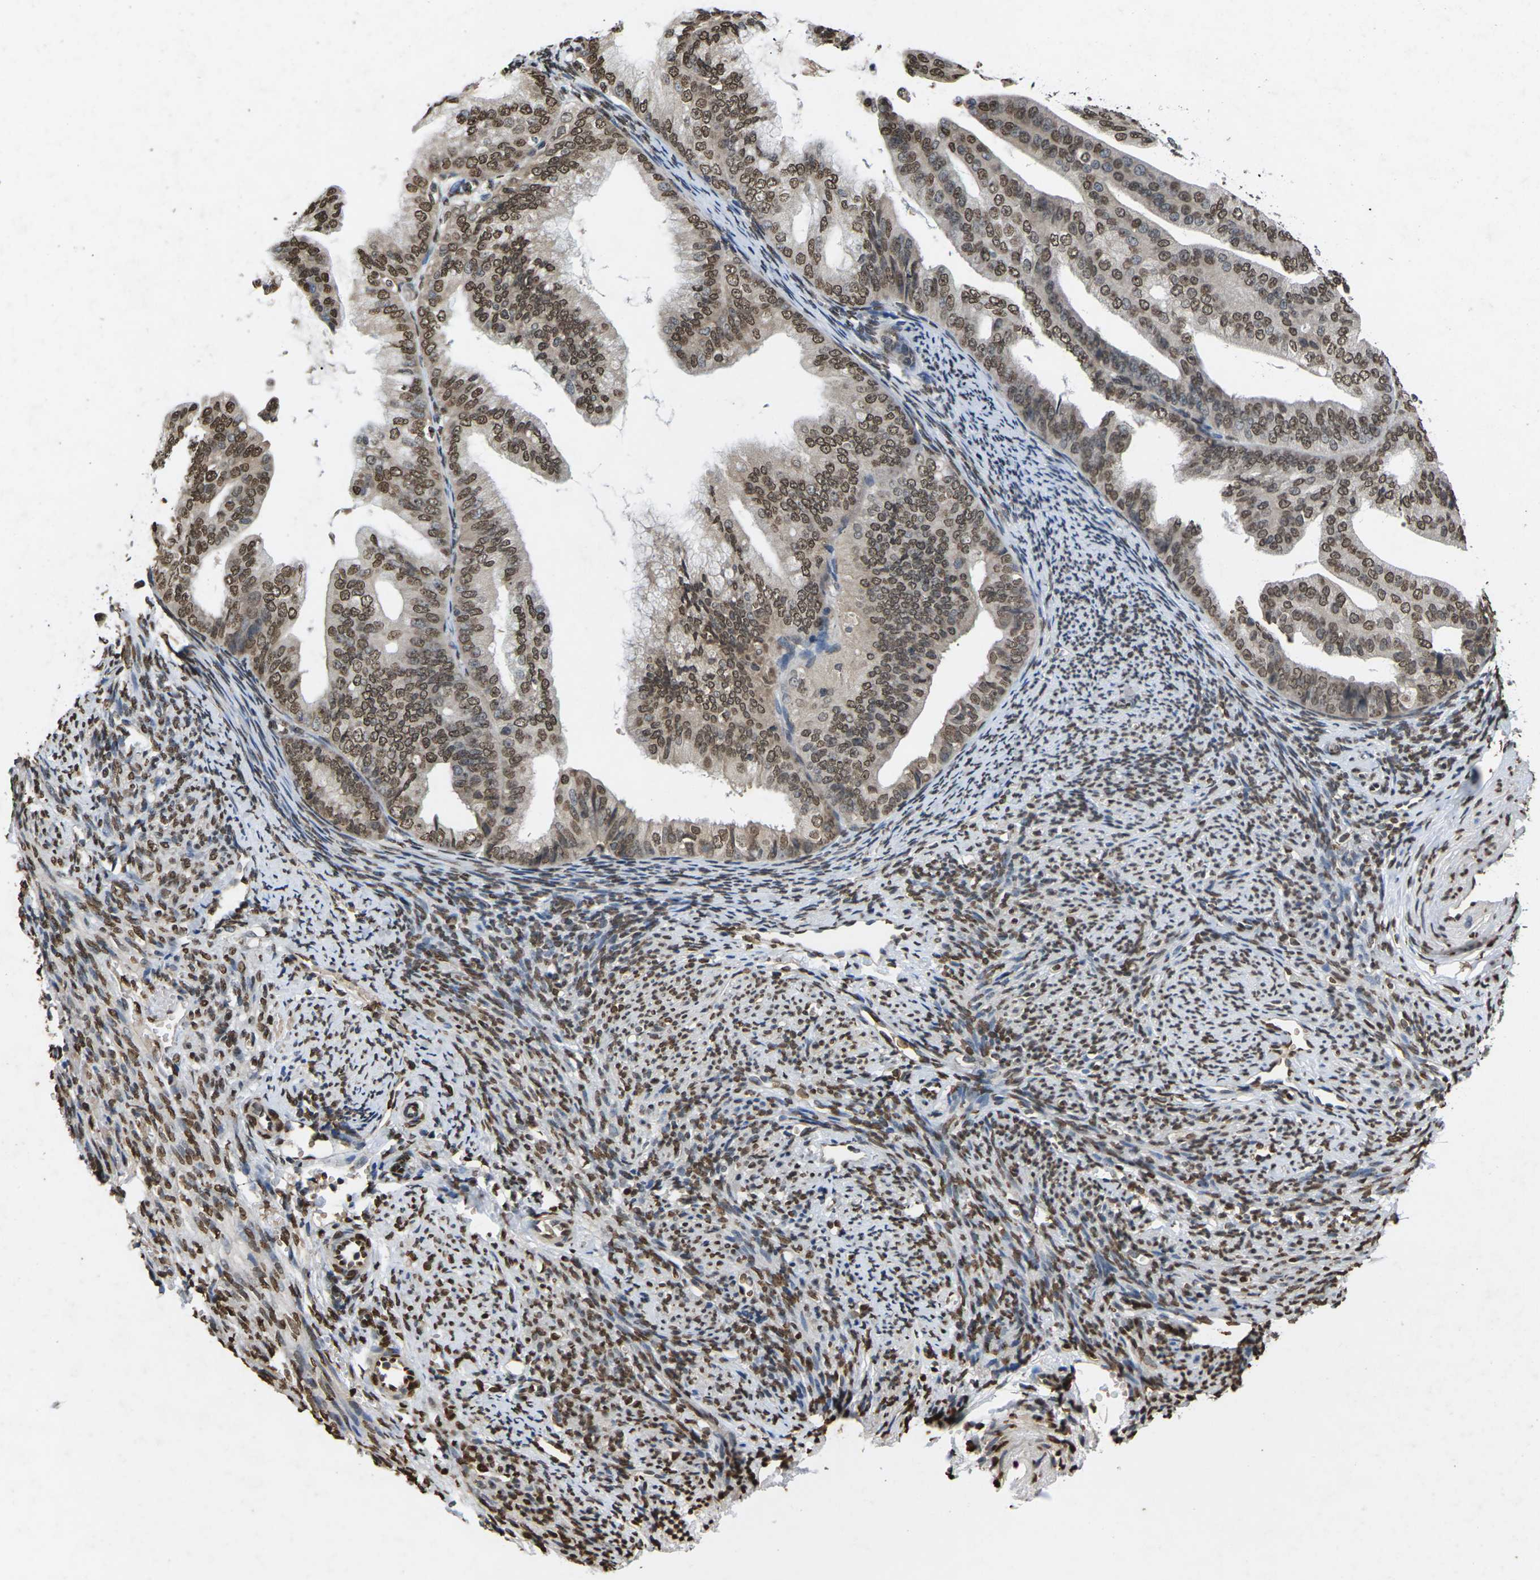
{"staining": {"intensity": "moderate", "quantity": ">75%", "location": "cytoplasmic/membranous,nuclear"}, "tissue": "endometrial cancer", "cell_type": "Tumor cells", "image_type": "cancer", "snomed": [{"axis": "morphology", "description": "Adenocarcinoma, NOS"}, {"axis": "topography", "description": "Endometrium"}], "caption": "Adenocarcinoma (endometrial) stained for a protein shows moderate cytoplasmic/membranous and nuclear positivity in tumor cells. The staining was performed using DAB to visualize the protein expression in brown, while the nuclei were stained in blue with hematoxylin (Magnification: 20x).", "gene": "EMSY", "patient": {"sex": "female", "age": 63}}